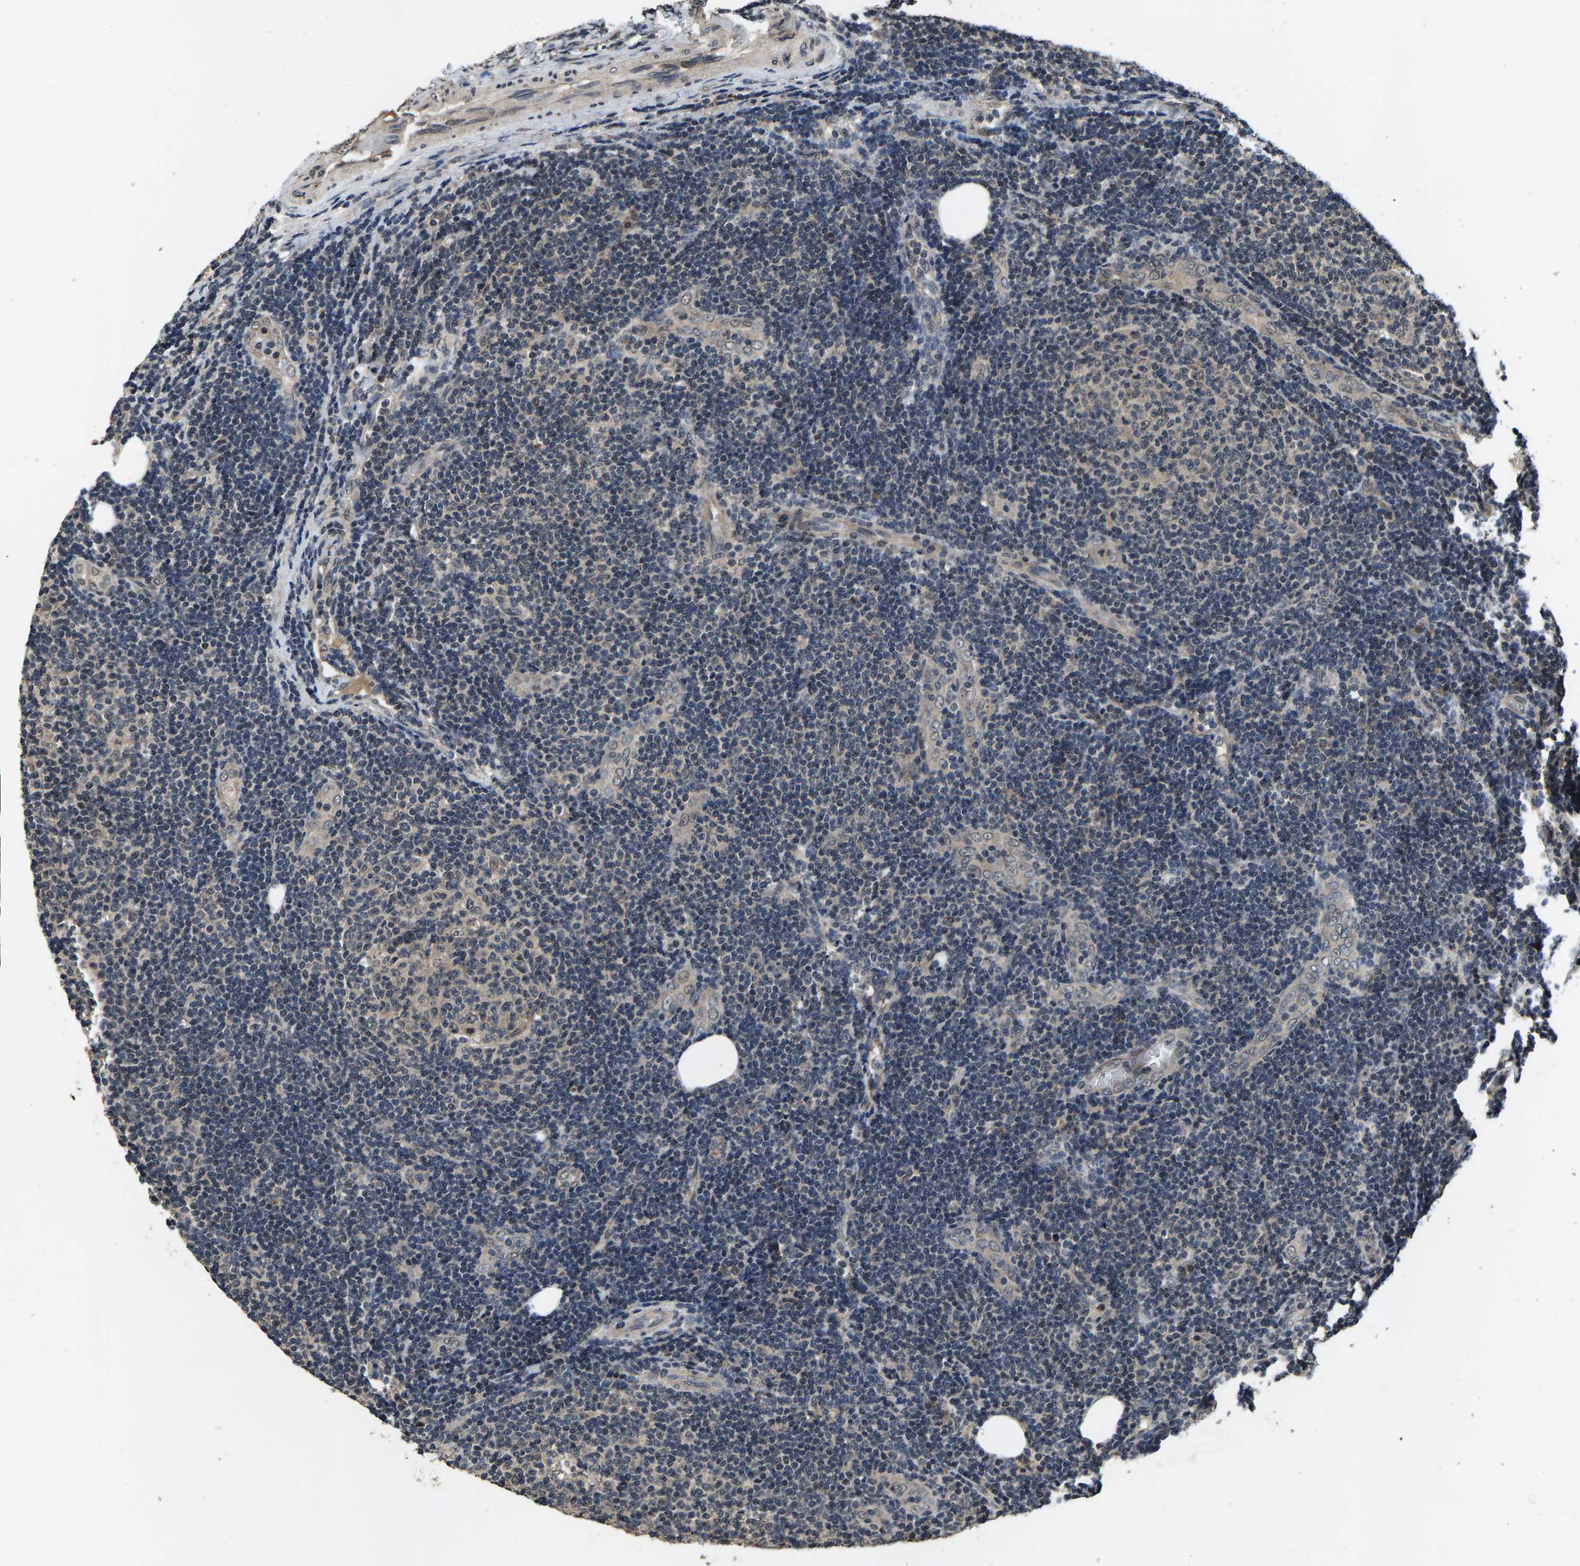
{"staining": {"intensity": "negative", "quantity": "none", "location": "none"}, "tissue": "lymphoma", "cell_type": "Tumor cells", "image_type": "cancer", "snomed": [{"axis": "morphology", "description": "Malignant lymphoma, non-Hodgkin's type, Low grade"}, {"axis": "topography", "description": "Lymph node"}], "caption": "Immunohistochemical staining of human lymphoma shows no significant positivity in tumor cells.", "gene": "HUWE1", "patient": {"sex": "male", "age": 83}}